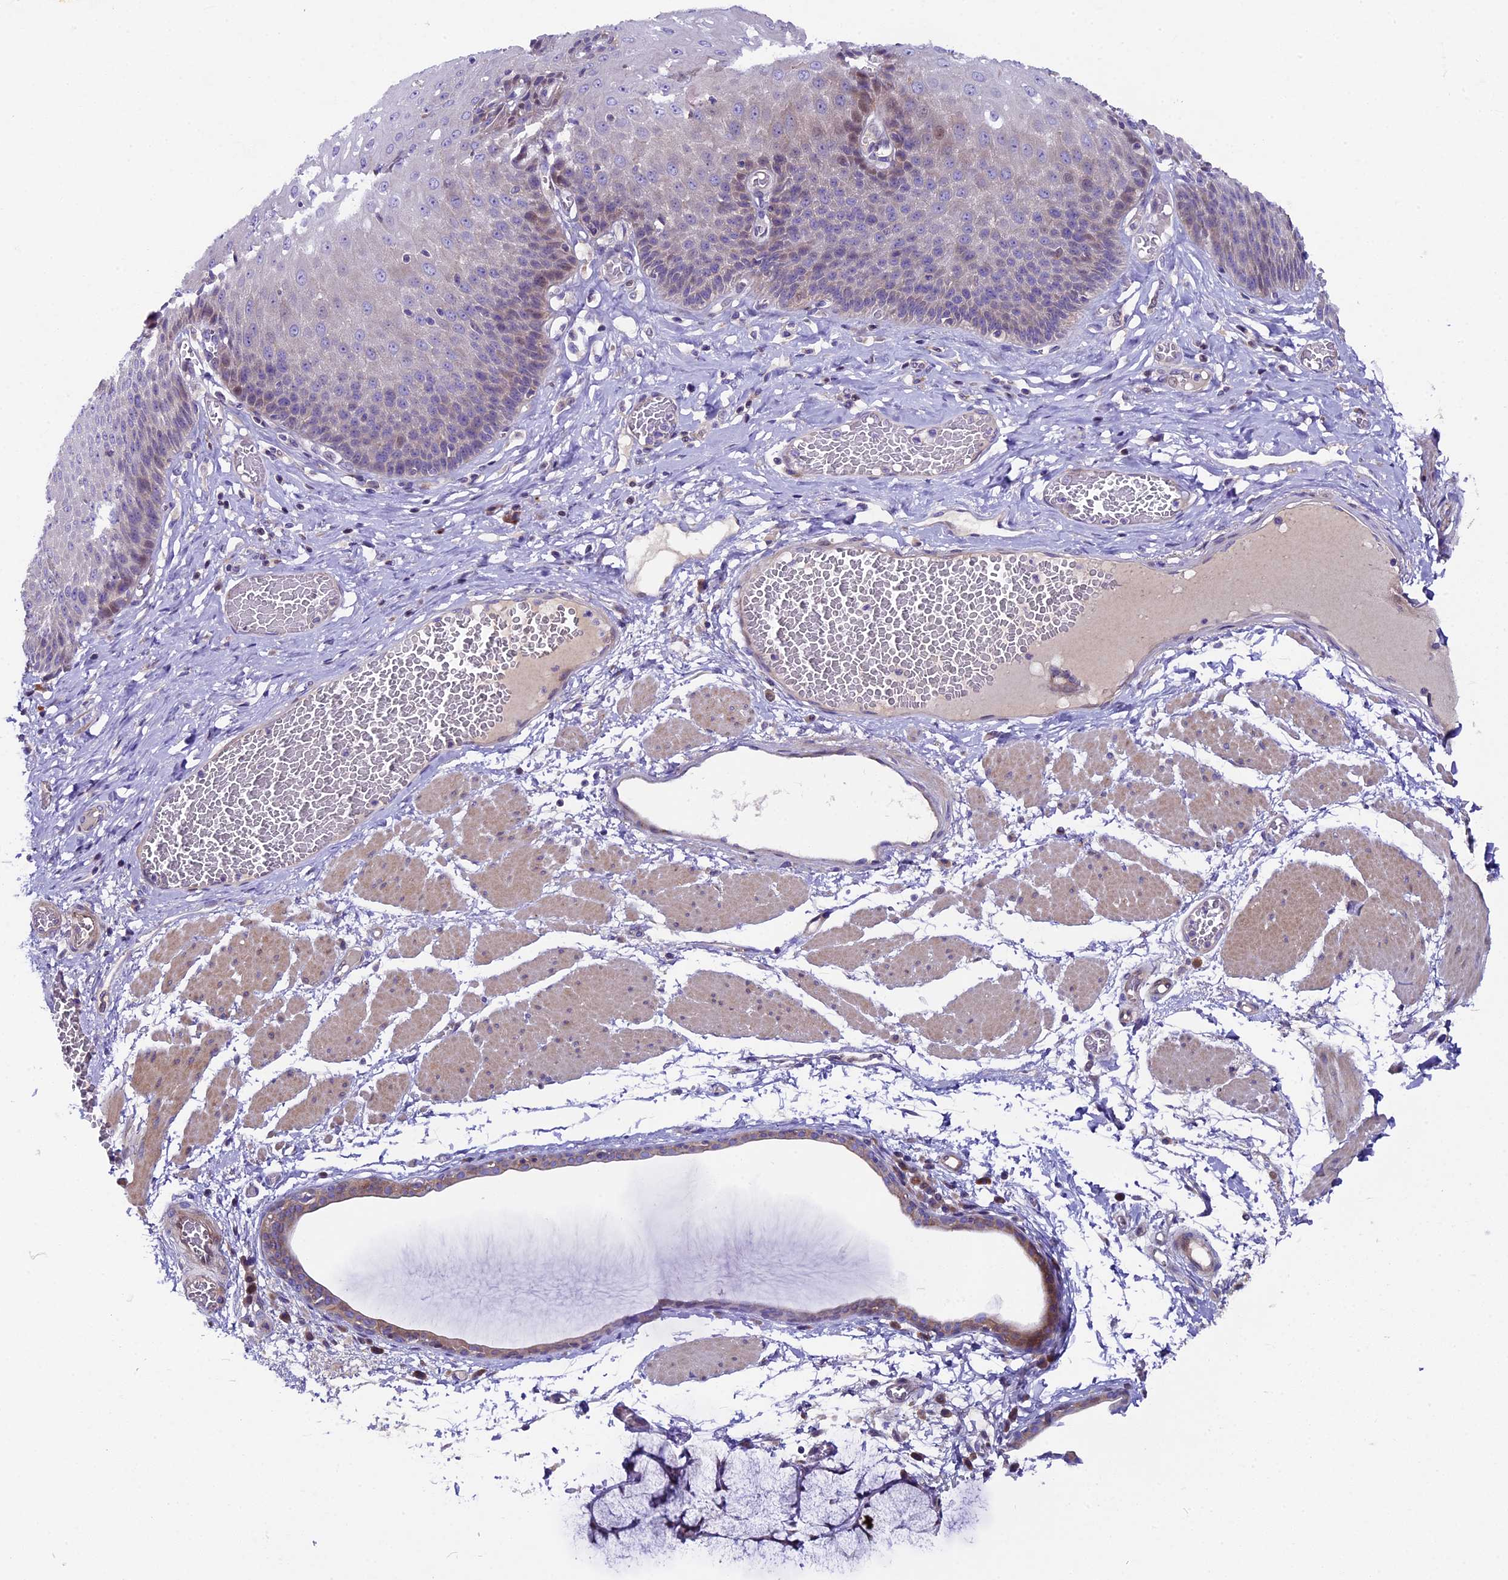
{"staining": {"intensity": "moderate", "quantity": "<25%", "location": "cytoplasmic/membranous,nuclear"}, "tissue": "esophagus", "cell_type": "Squamous epithelial cells", "image_type": "normal", "snomed": [{"axis": "morphology", "description": "Normal tissue, NOS"}, {"axis": "topography", "description": "Esophagus"}], "caption": "IHC (DAB (3,3'-diaminobenzidine)) staining of unremarkable esophagus demonstrates moderate cytoplasmic/membranous,nuclear protein positivity in about <25% of squamous epithelial cells.", "gene": "PIGU", "patient": {"sex": "male", "age": 60}}